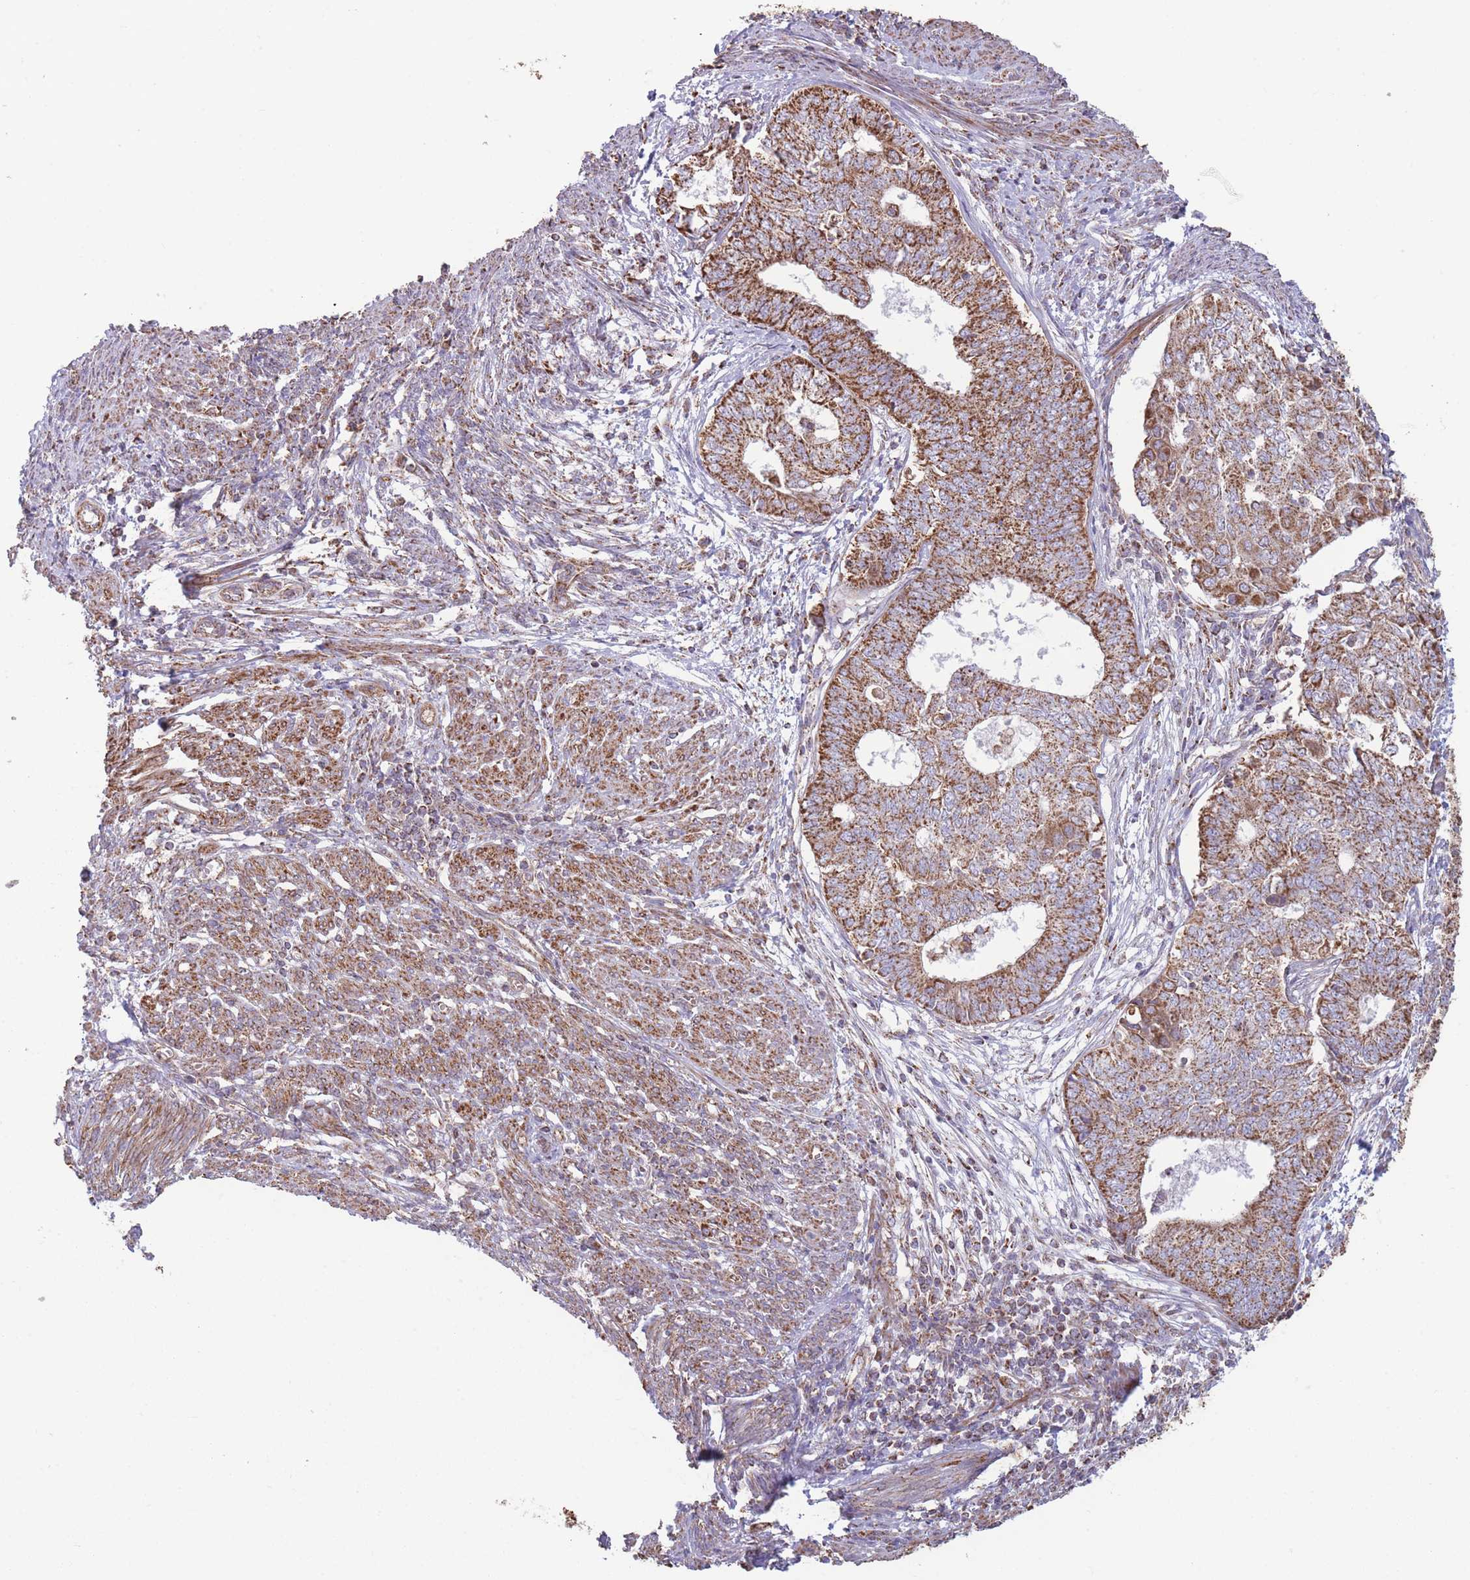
{"staining": {"intensity": "strong", "quantity": ">75%", "location": "cytoplasmic/membranous"}, "tissue": "endometrial cancer", "cell_type": "Tumor cells", "image_type": "cancer", "snomed": [{"axis": "morphology", "description": "Adenocarcinoma, NOS"}, {"axis": "topography", "description": "Endometrium"}], "caption": "Immunohistochemistry (IHC) (DAB (3,3'-diaminobenzidine)) staining of endometrial cancer (adenocarcinoma) exhibits strong cytoplasmic/membranous protein staining in approximately >75% of tumor cells.", "gene": "KIF16B", "patient": {"sex": "female", "age": 62}}